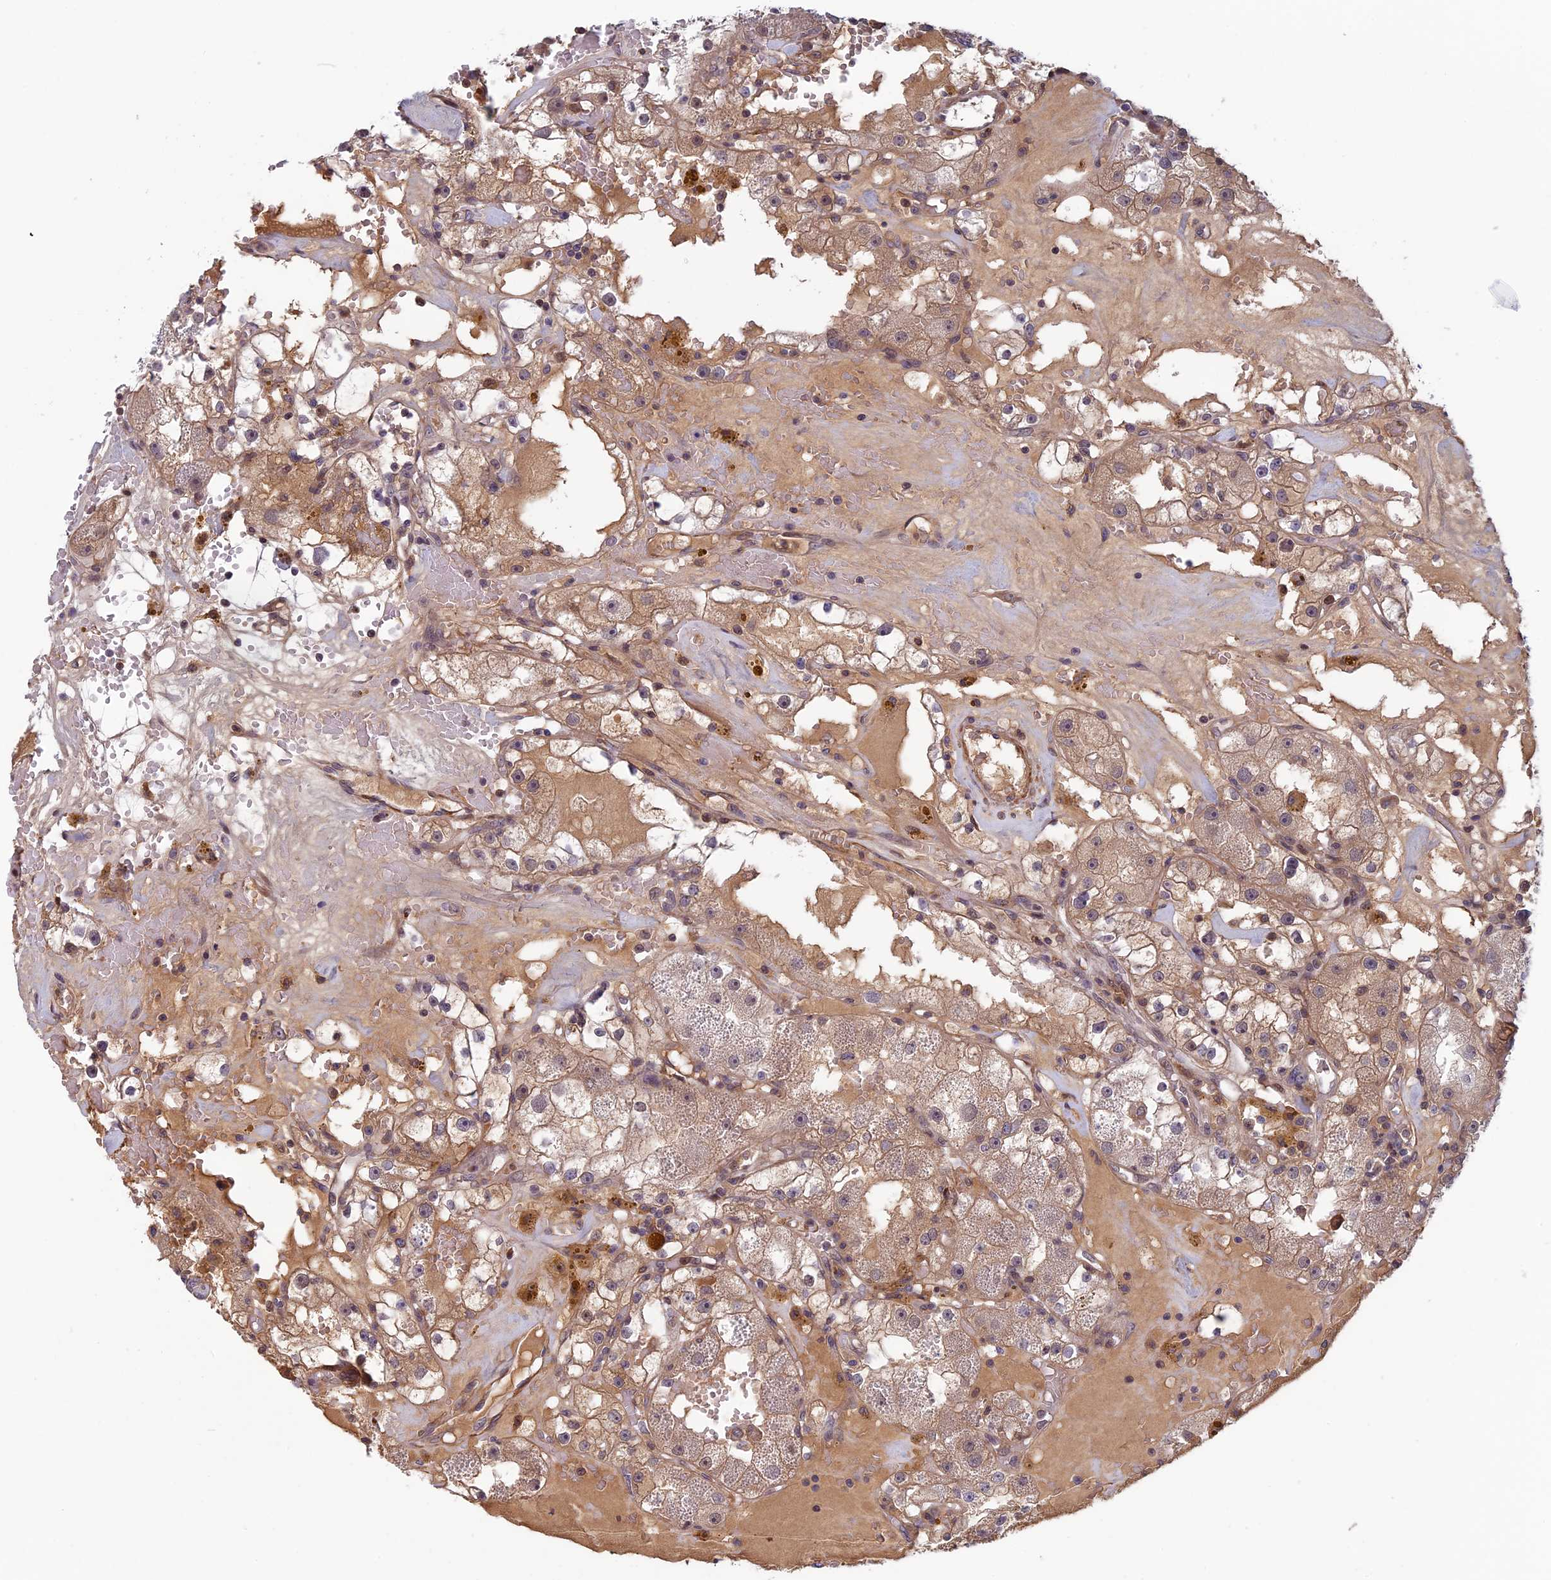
{"staining": {"intensity": "weak", "quantity": ">75%", "location": "cytoplasmic/membranous"}, "tissue": "renal cancer", "cell_type": "Tumor cells", "image_type": "cancer", "snomed": [{"axis": "morphology", "description": "Adenocarcinoma, NOS"}, {"axis": "topography", "description": "Kidney"}], "caption": "Protein expression by immunohistochemistry exhibits weak cytoplasmic/membranous staining in approximately >75% of tumor cells in renal cancer.", "gene": "FADS1", "patient": {"sex": "male", "age": 56}}